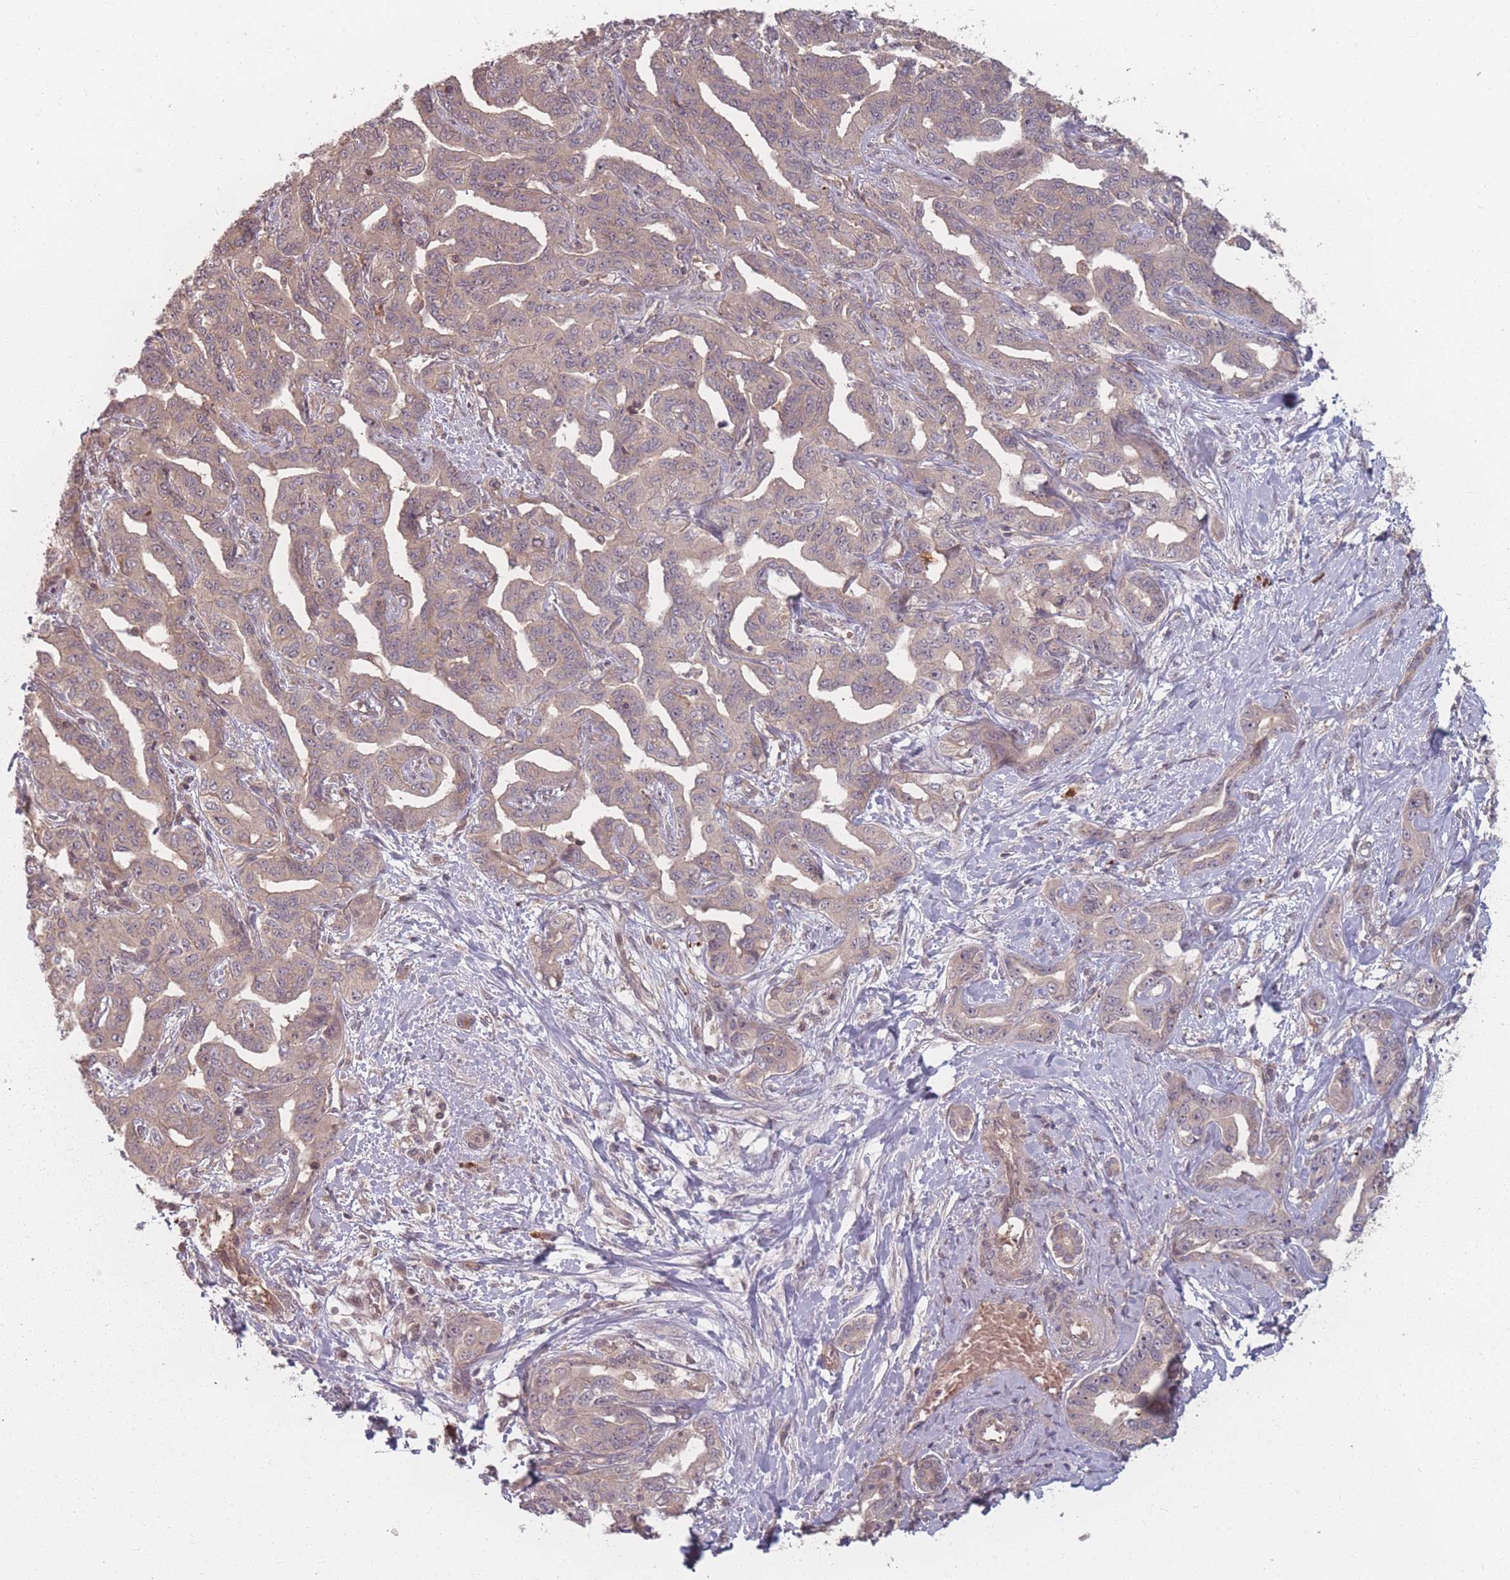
{"staining": {"intensity": "weak", "quantity": "25%-75%", "location": "cytoplasmic/membranous"}, "tissue": "liver cancer", "cell_type": "Tumor cells", "image_type": "cancer", "snomed": [{"axis": "morphology", "description": "Cholangiocarcinoma"}, {"axis": "topography", "description": "Liver"}], "caption": "A low amount of weak cytoplasmic/membranous staining is identified in approximately 25%-75% of tumor cells in liver cancer (cholangiocarcinoma) tissue. Immunohistochemistry stains the protein of interest in brown and the nuclei are stained blue.", "gene": "HAGH", "patient": {"sex": "male", "age": 59}}